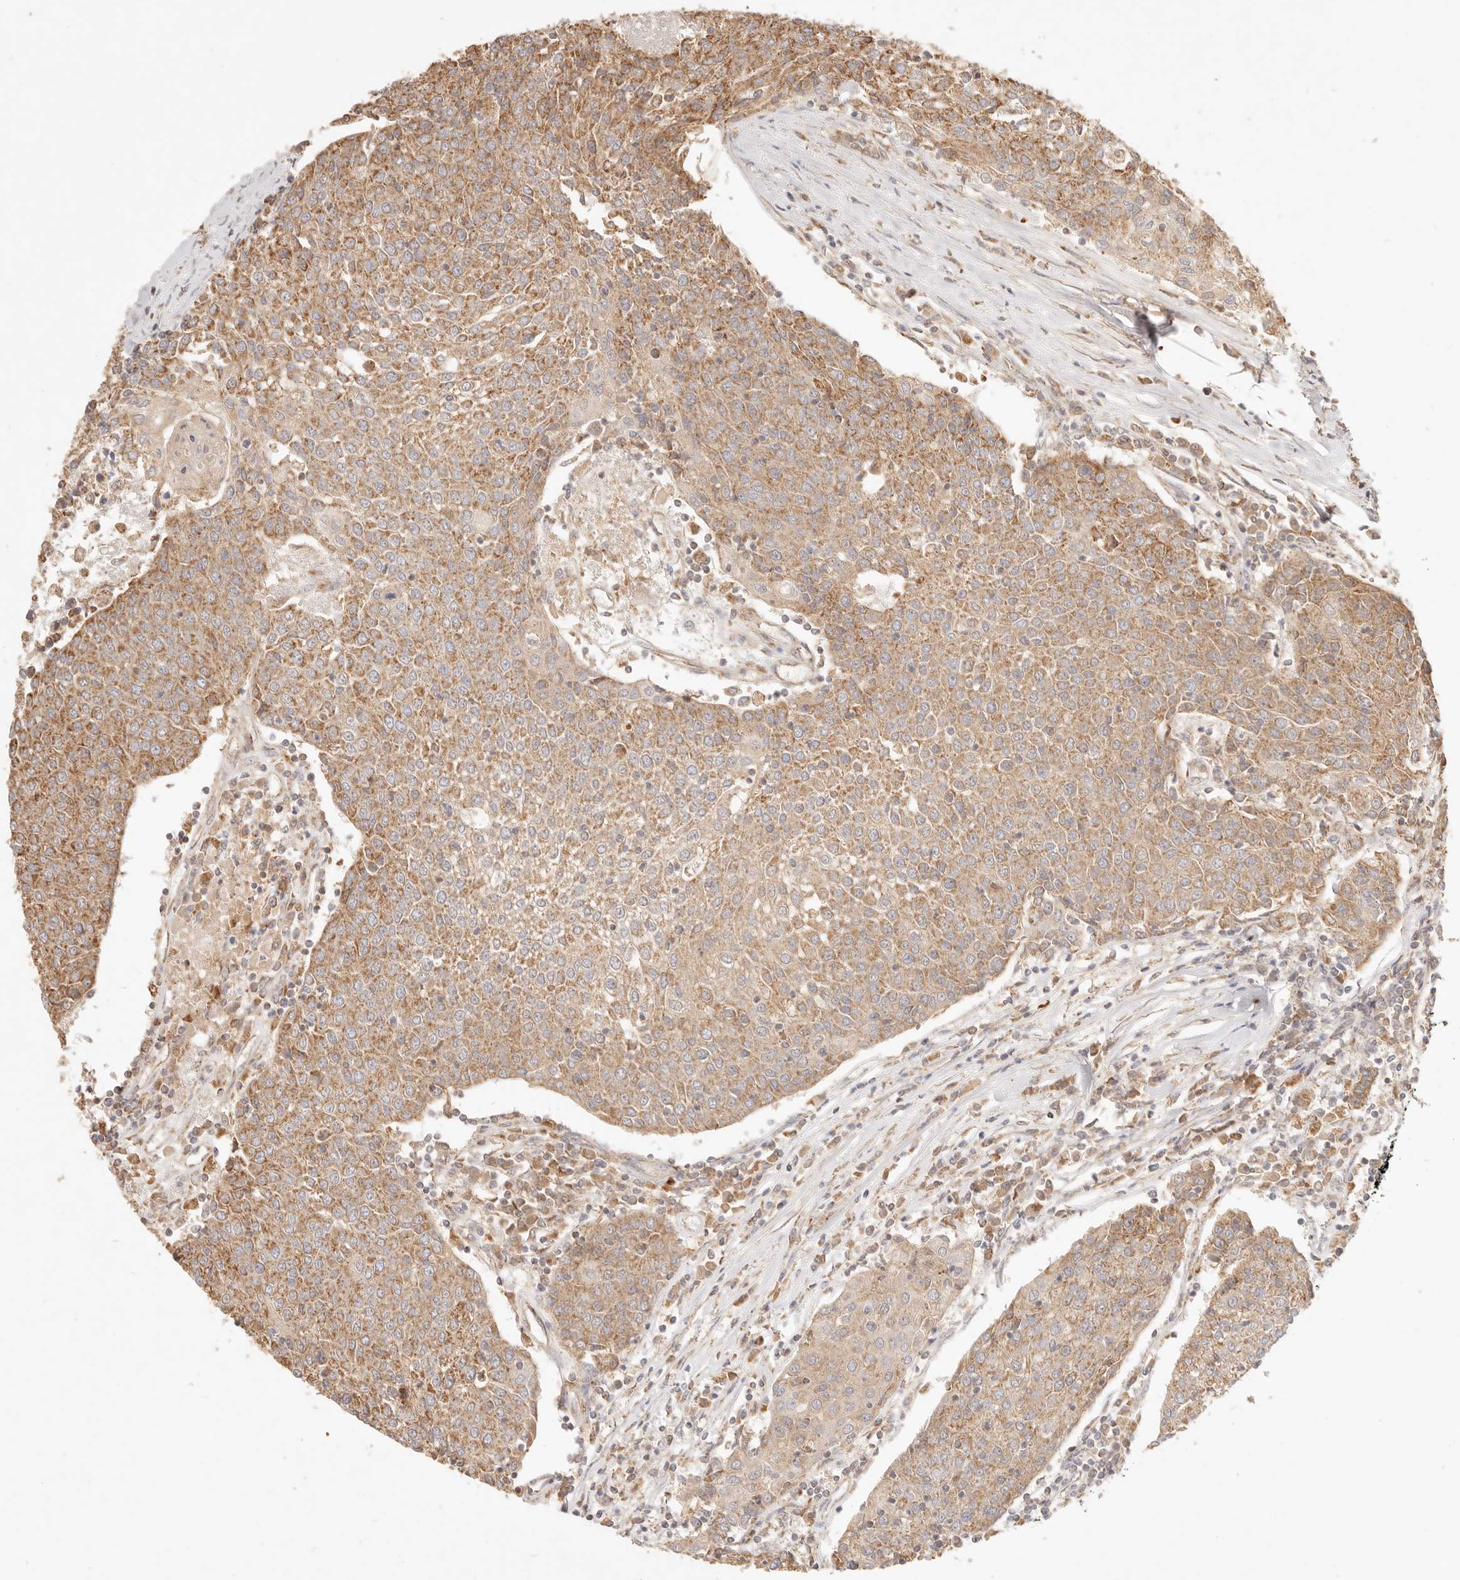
{"staining": {"intensity": "moderate", "quantity": ">75%", "location": "cytoplasmic/membranous"}, "tissue": "urothelial cancer", "cell_type": "Tumor cells", "image_type": "cancer", "snomed": [{"axis": "morphology", "description": "Urothelial carcinoma, High grade"}, {"axis": "topography", "description": "Urinary bladder"}], "caption": "Brown immunohistochemical staining in urothelial carcinoma (high-grade) reveals moderate cytoplasmic/membranous staining in about >75% of tumor cells.", "gene": "CPLANE2", "patient": {"sex": "female", "age": 85}}